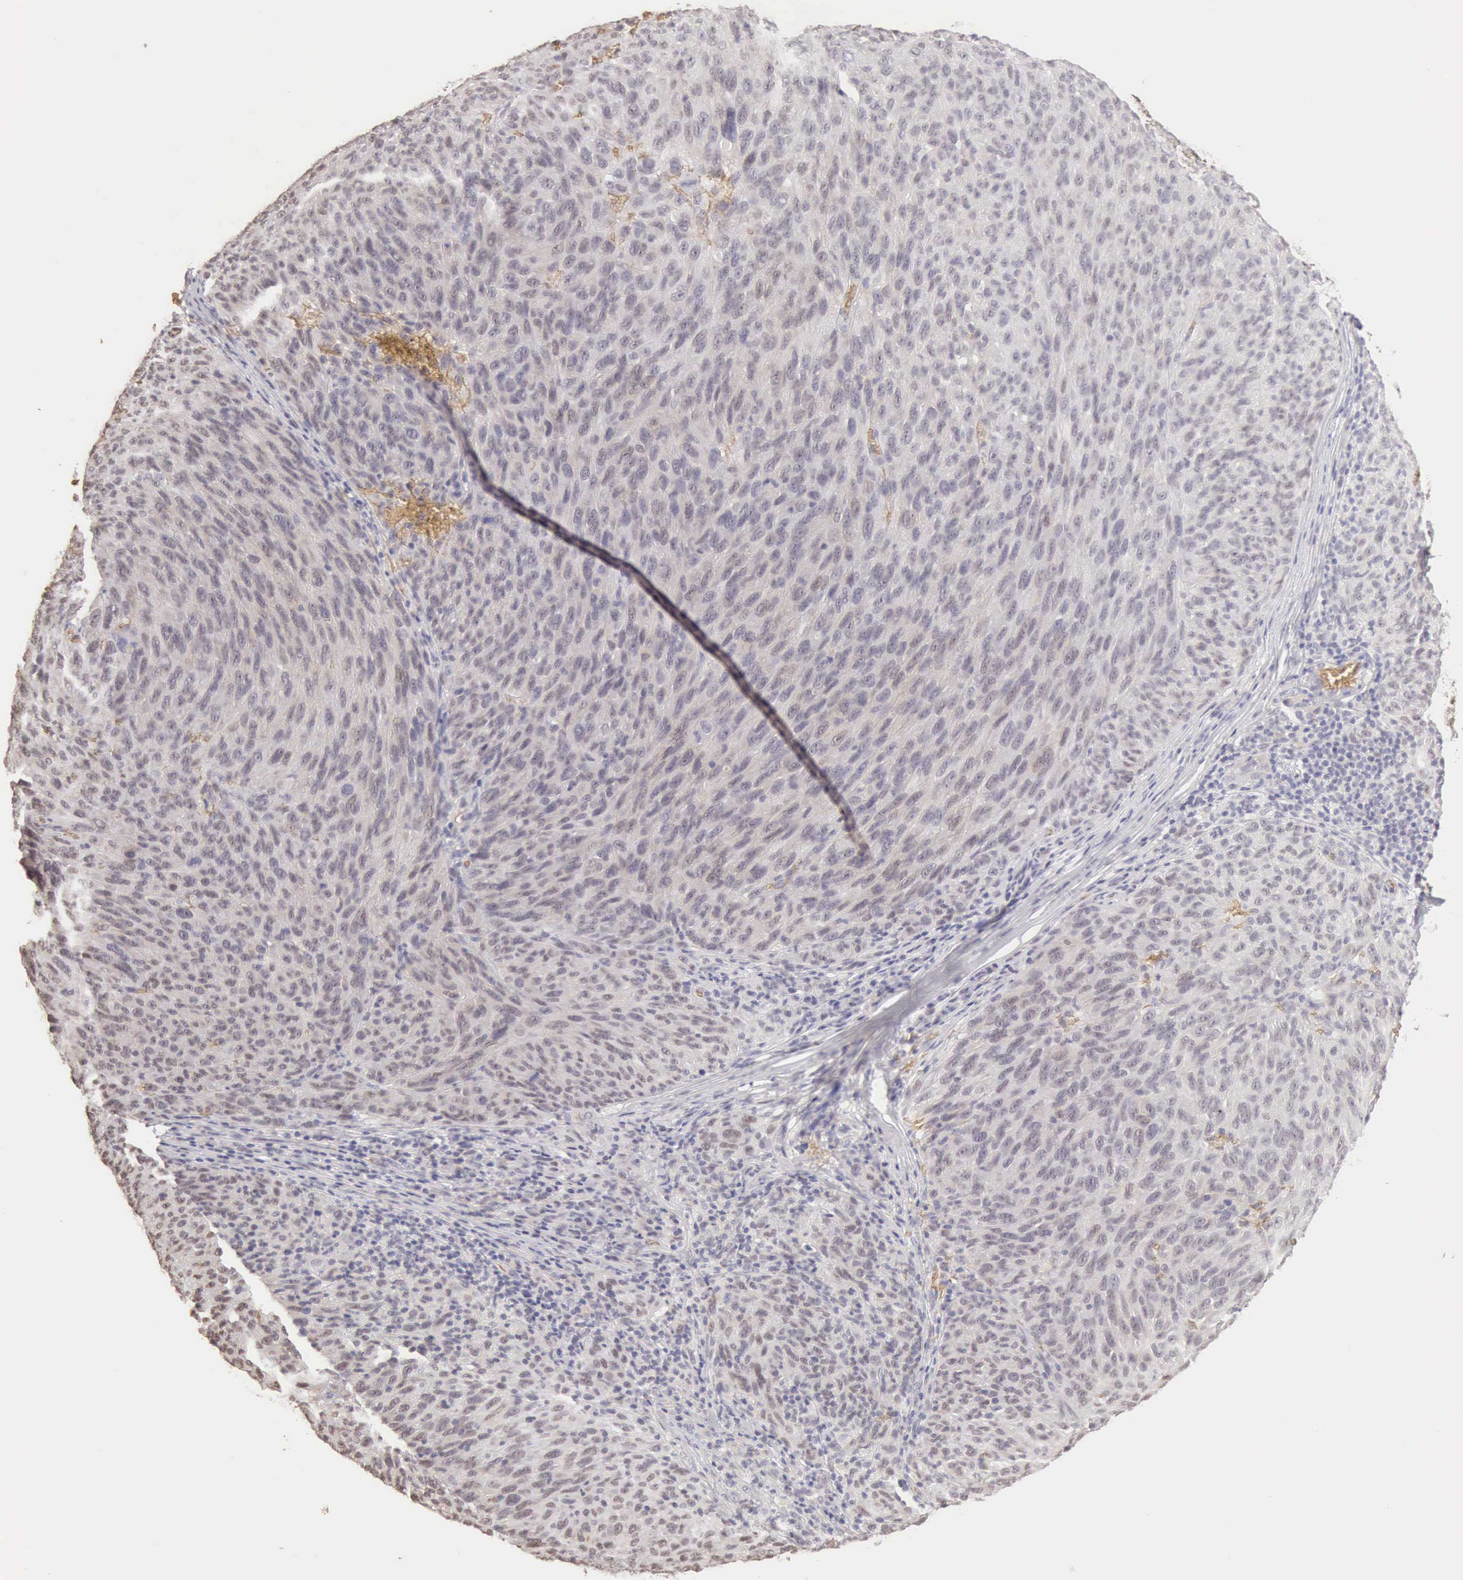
{"staining": {"intensity": "negative", "quantity": "none", "location": "none"}, "tissue": "melanoma", "cell_type": "Tumor cells", "image_type": "cancer", "snomed": [{"axis": "morphology", "description": "Malignant melanoma, NOS"}, {"axis": "topography", "description": "Skin"}], "caption": "High power microscopy histopathology image of an IHC photomicrograph of melanoma, revealing no significant staining in tumor cells. (Stains: DAB IHC with hematoxylin counter stain, Microscopy: brightfield microscopy at high magnification).", "gene": "CFI", "patient": {"sex": "male", "age": 76}}